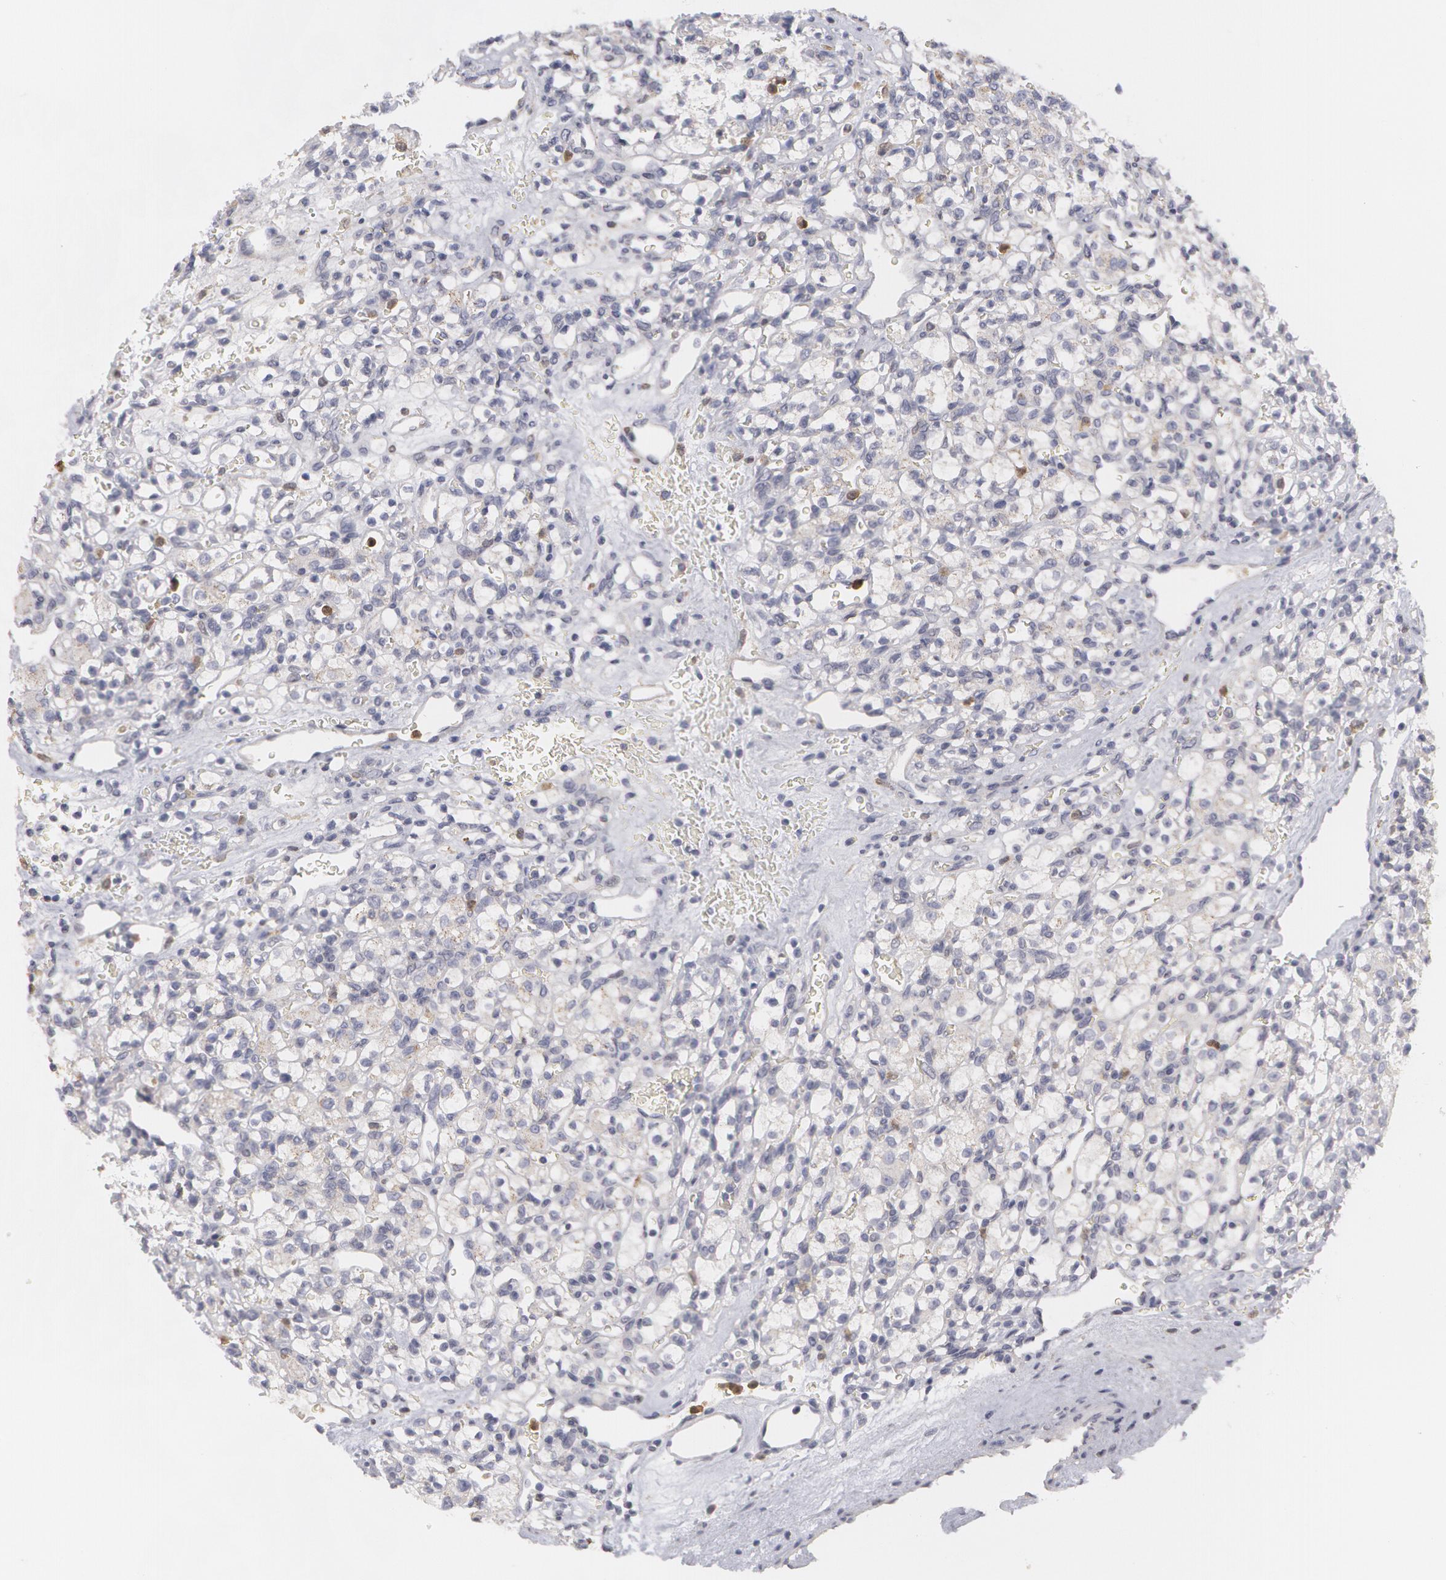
{"staining": {"intensity": "weak", "quantity": "25%-75%", "location": "cytoplasmic/membranous"}, "tissue": "renal cancer", "cell_type": "Tumor cells", "image_type": "cancer", "snomed": [{"axis": "morphology", "description": "Adenocarcinoma, NOS"}, {"axis": "topography", "description": "Kidney"}], "caption": "This photomicrograph demonstrates immunohistochemistry staining of renal cancer, with low weak cytoplasmic/membranous staining in about 25%-75% of tumor cells.", "gene": "CAT", "patient": {"sex": "female", "age": 62}}